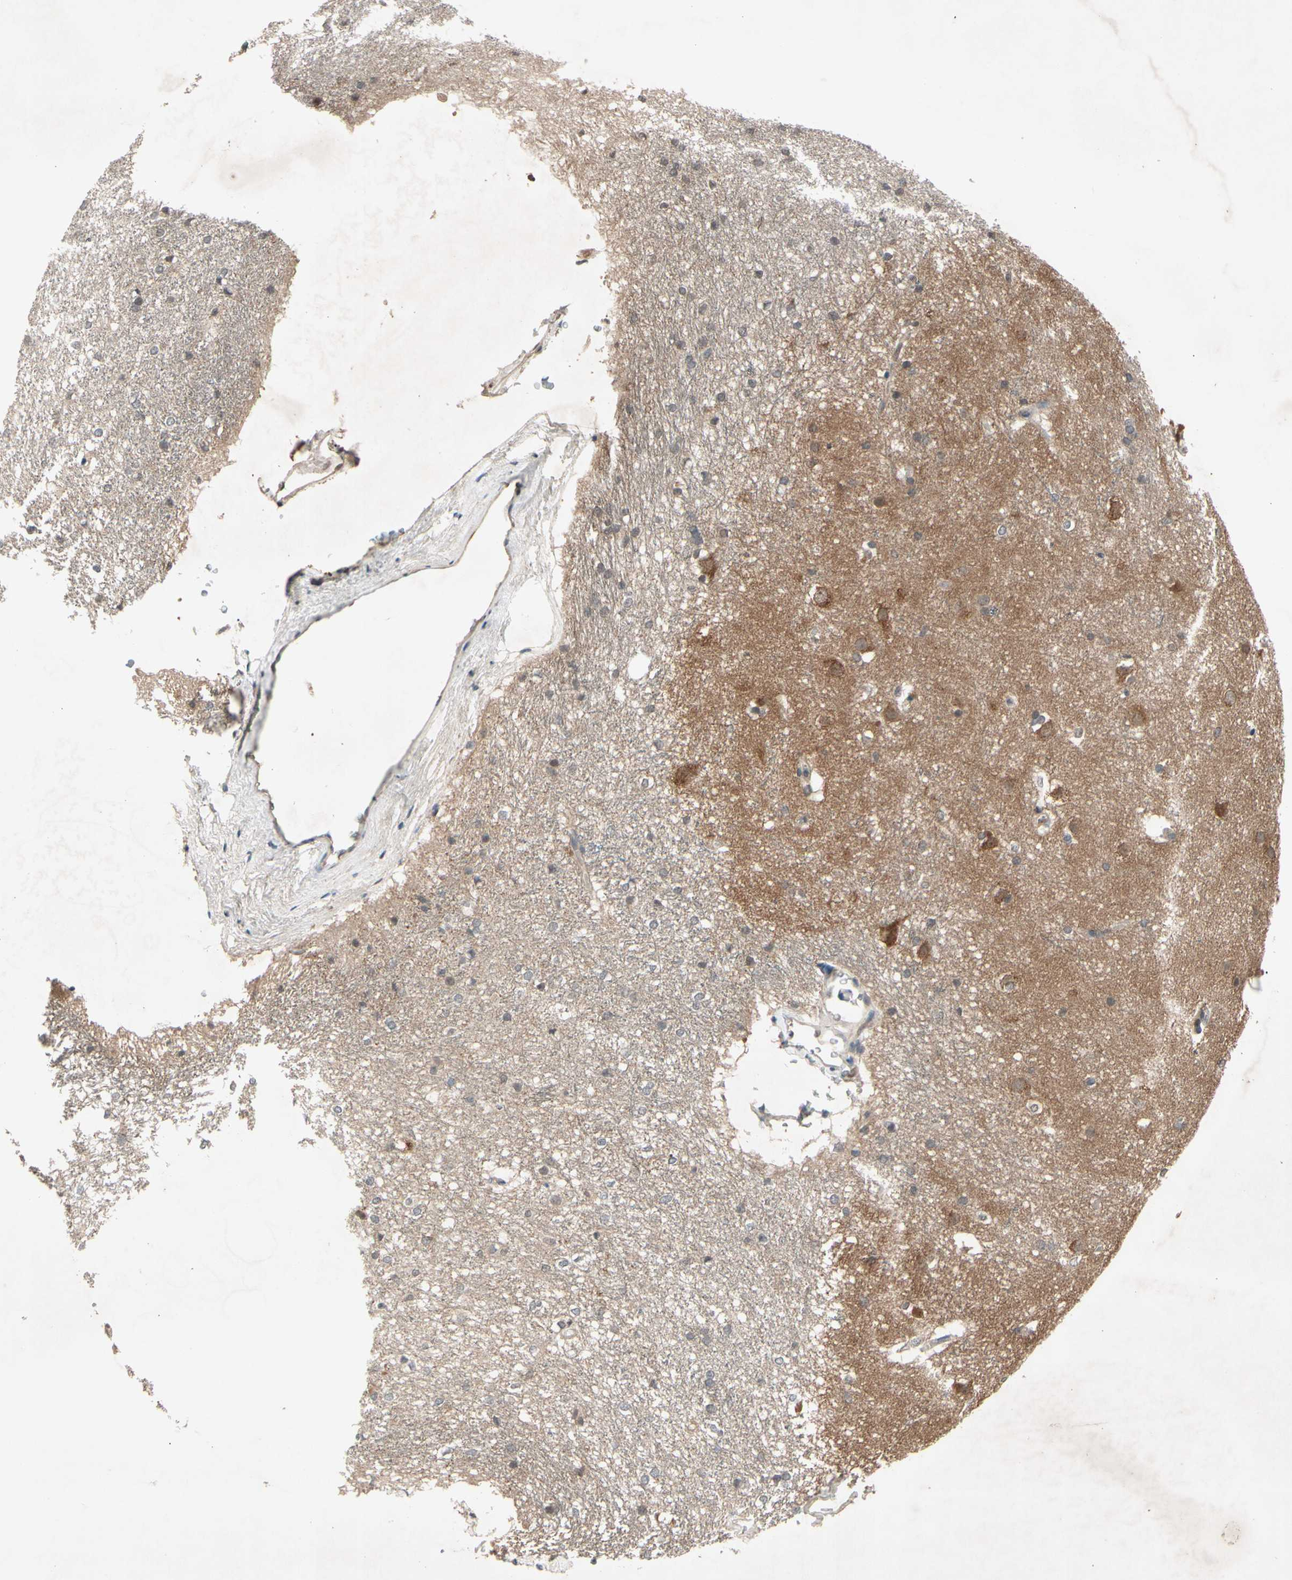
{"staining": {"intensity": "negative", "quantity": "none", "location": "none"}, "tissue": "caudate", "cell_type": "Glial cells", "image_type": "normal", "snomed": [{"axis": "morphology", "description": "Normal tissue, NOS"}, {"axis": "topography", "description": "Lateral ventricle wall"}], "caption": "The photomicrograph displays no significant expression in glial cells of caudate.", "gene": "NSF", "patient": {"sex": "female", "age": 19}}